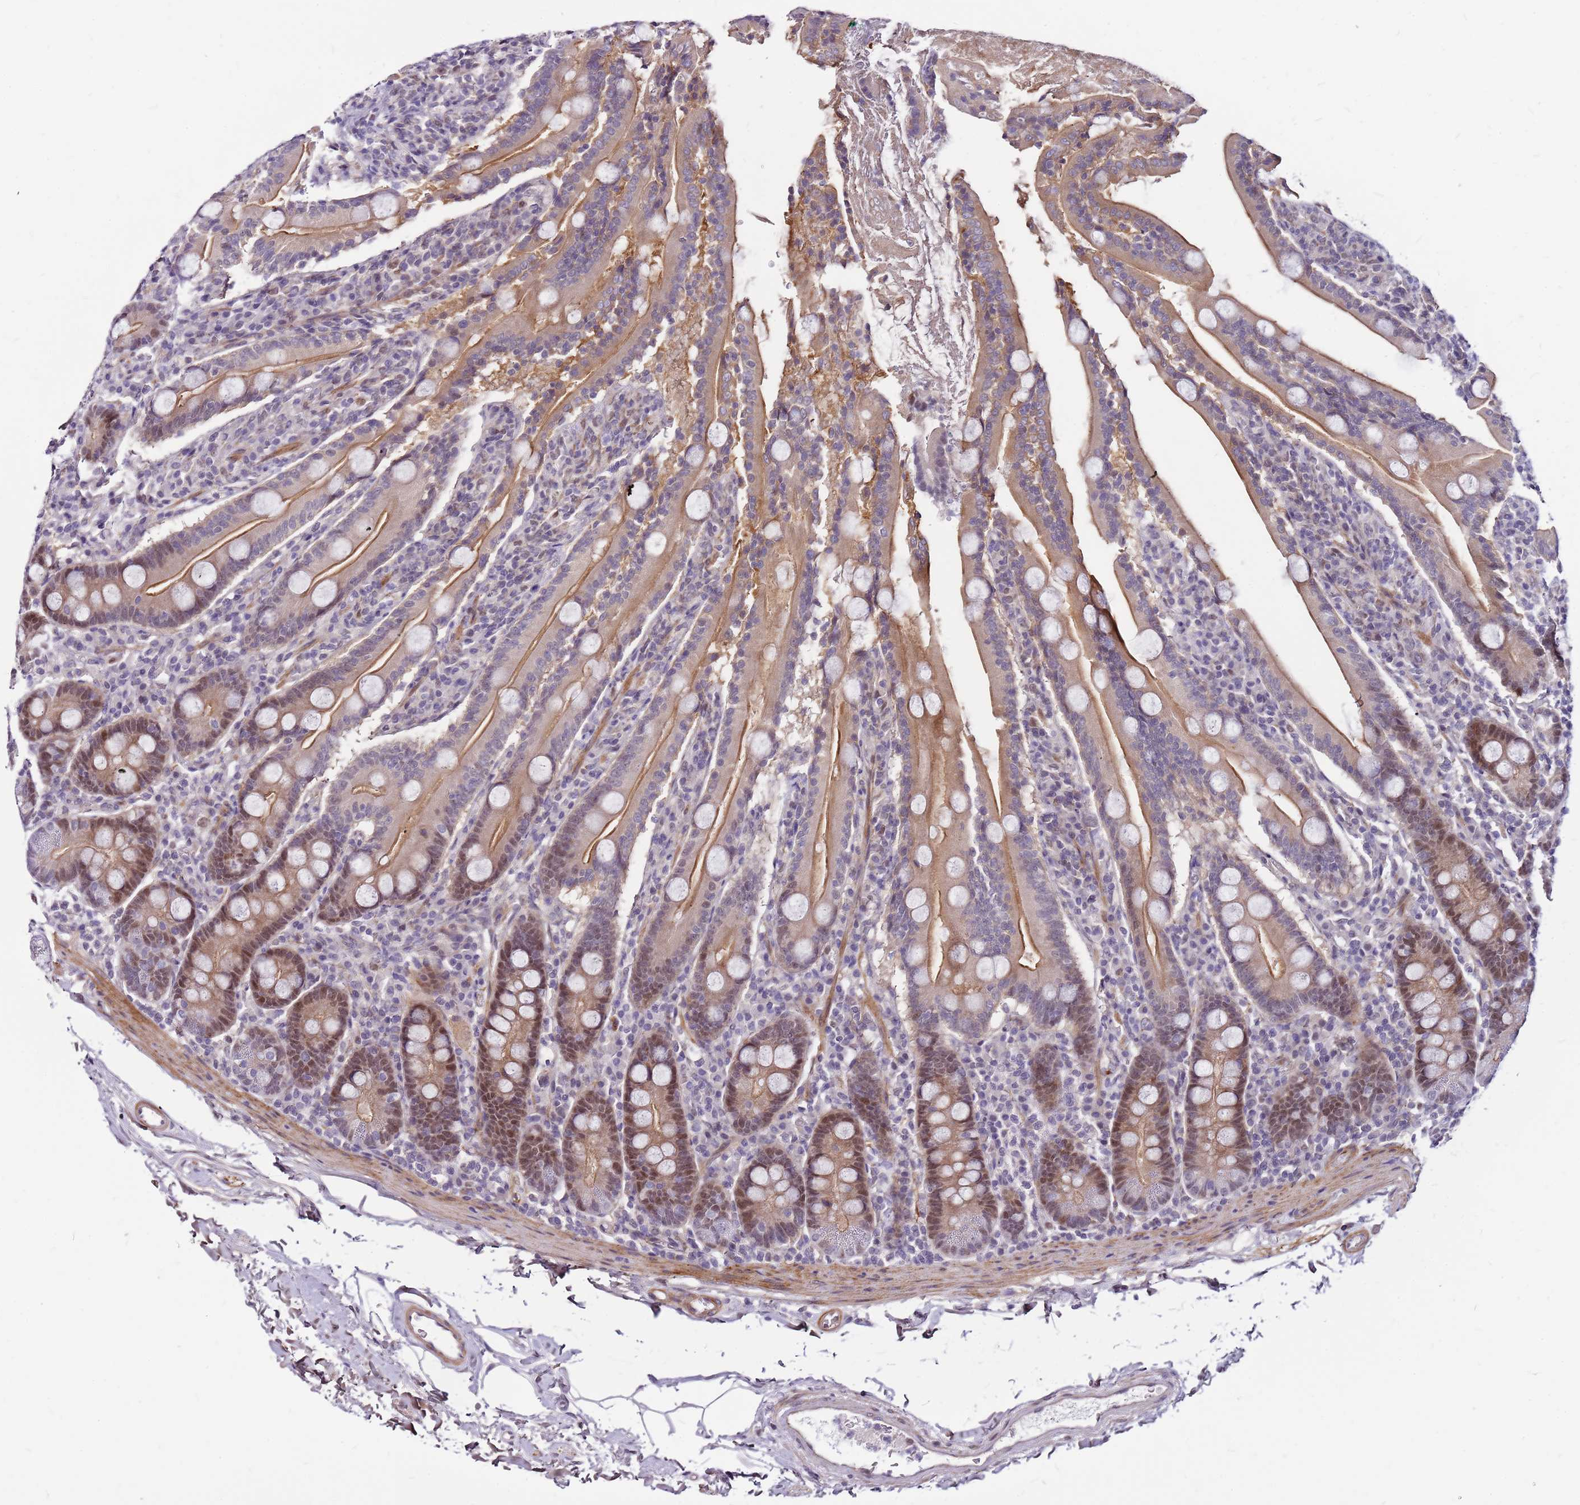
{"staining": {"intensity": "moderate", "quantity": ">75%", "location": "cytoplasmic/membranous,nuclear"}, "tissue": "duodenum", "cell_type": "Glandular cells", "image_type": "normal", "snomed": [{"axis": "morphology", "description": "Normal tissue, NOS"}, {"axis": "topography", "description": "Duodenum"}], "caption": "DAB immunohistochemical staining of benign human duodenum shows moderate cytoplasmic/membranous,nuclear protein expression in about >75% of glandular cells. (DAB IHC with brightfield microscopy, high magnification).", "gene": "POLE3", "patient": {"sex": "male", "age": 35}}